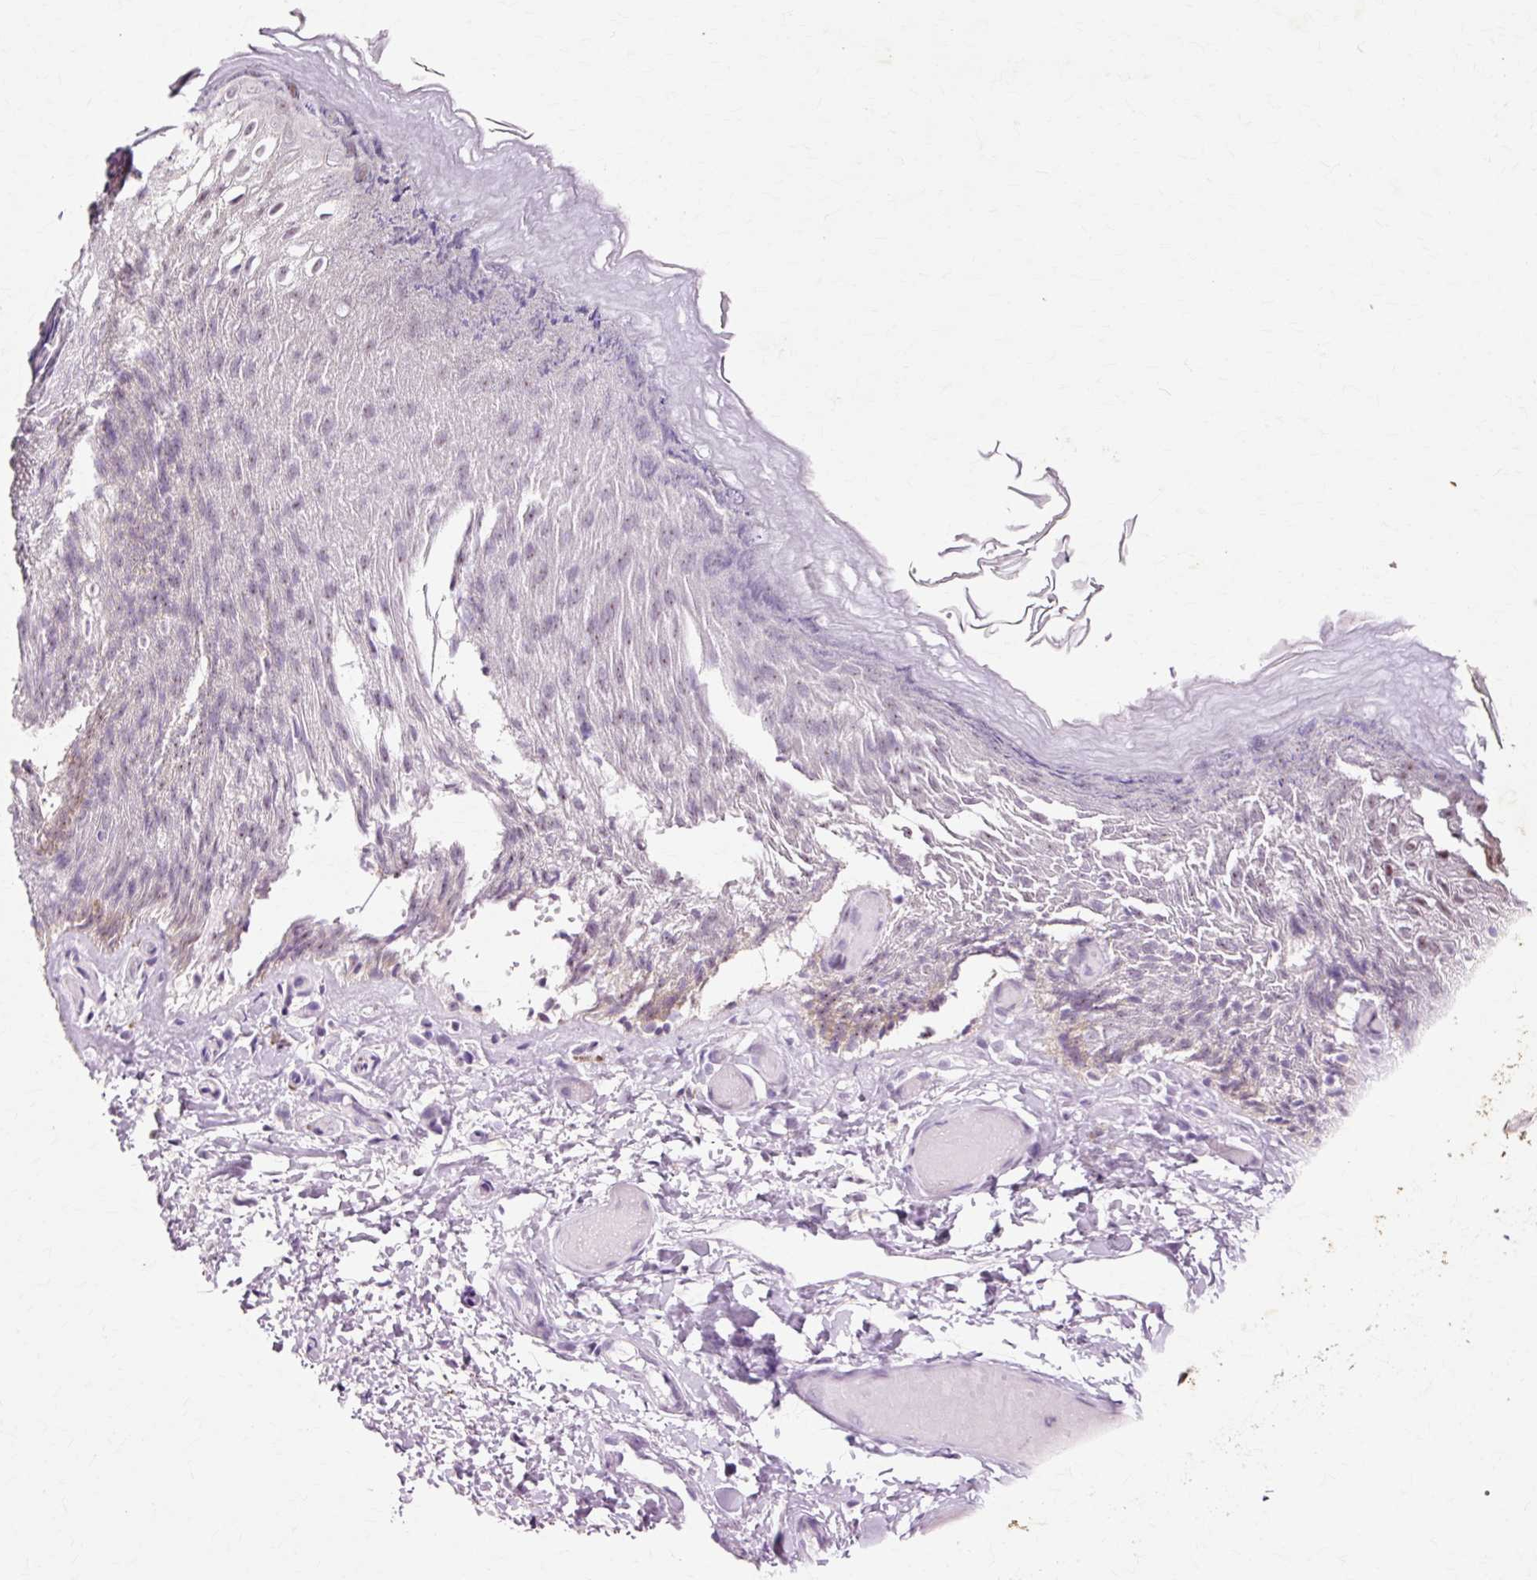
{"staining": {"intensity": "strong", "quantity": "25%-75%", "location": "nuclear"}, "tissue": "skin", "cell_type": "Epidermal cells", "image_type": "normal", "snomed": [{"axis": "morphology", "description": "Normal tissue, NOS"}, {"axis": "topography", "description": "Anal"}], "caption": "Immunohistochemistry (IHC) micrograph of unremarkable skin: human skin stained using immunohistochemistry (IHC) reveals high levels of strong protein expression localized specifically in the nuclear of epidermal cells, appearing as a nuclear brown color.", "gene": "MACROD2", "patient": {"sex": "female", "age": 40}}